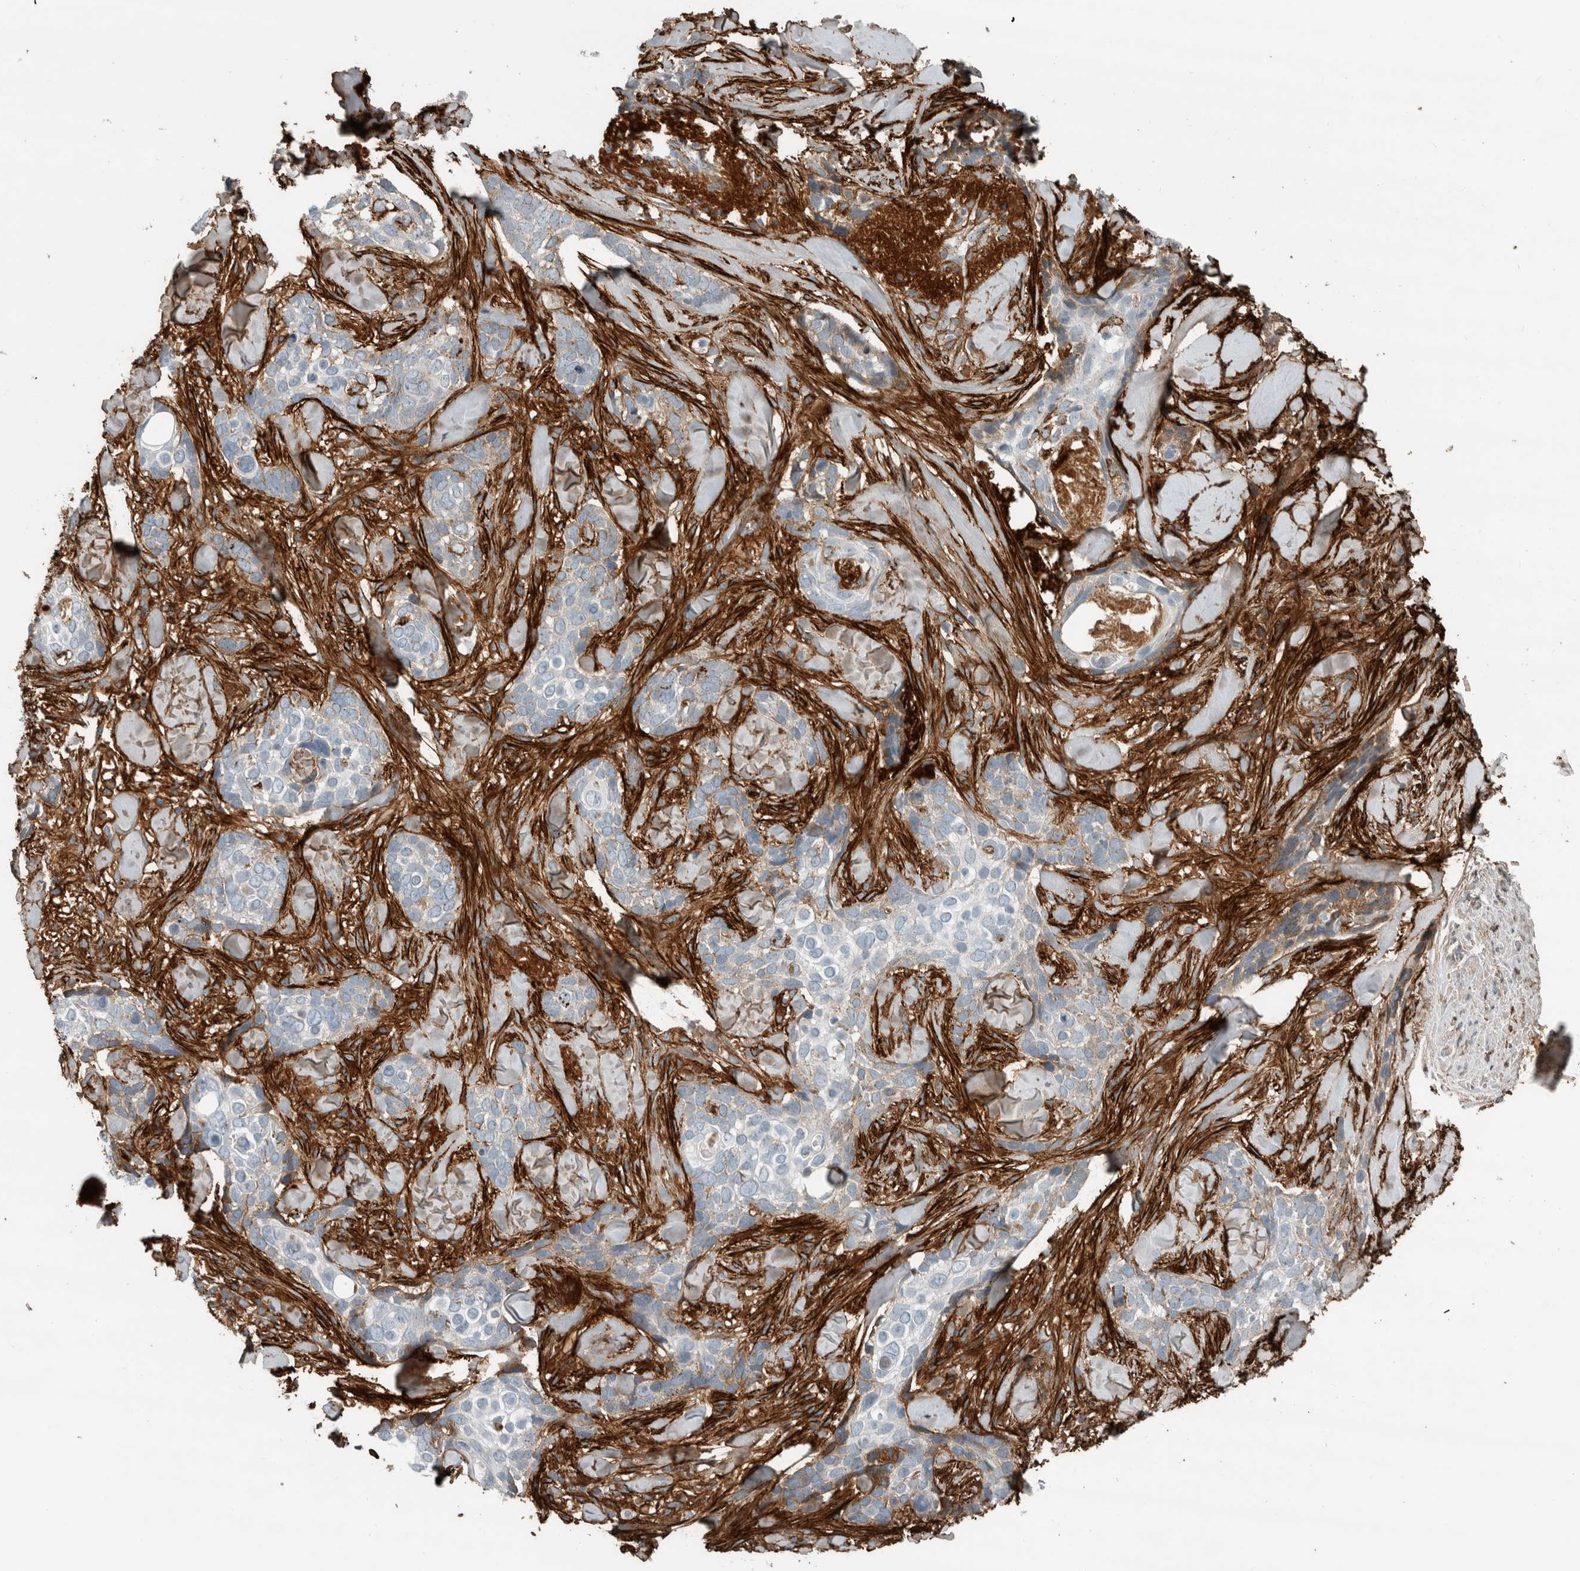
{"staining": {"intensity": "negative", "quantity": "none", "location": "none"}, "tissue": "skin cancer", "cell_type": "Tumor cells", "image_type": "cancer", "snomed": [{"axis": "morphology", "description": "Basal cell carcinoma"}, {"axis": "topography", "description": "Skin"}], "caption": "DAB immunohistochemical staining of human skin cancer shows no significant expression in tumor cells.", "gene": "FN1", "patient": {"sex": "female", "age": 82}}